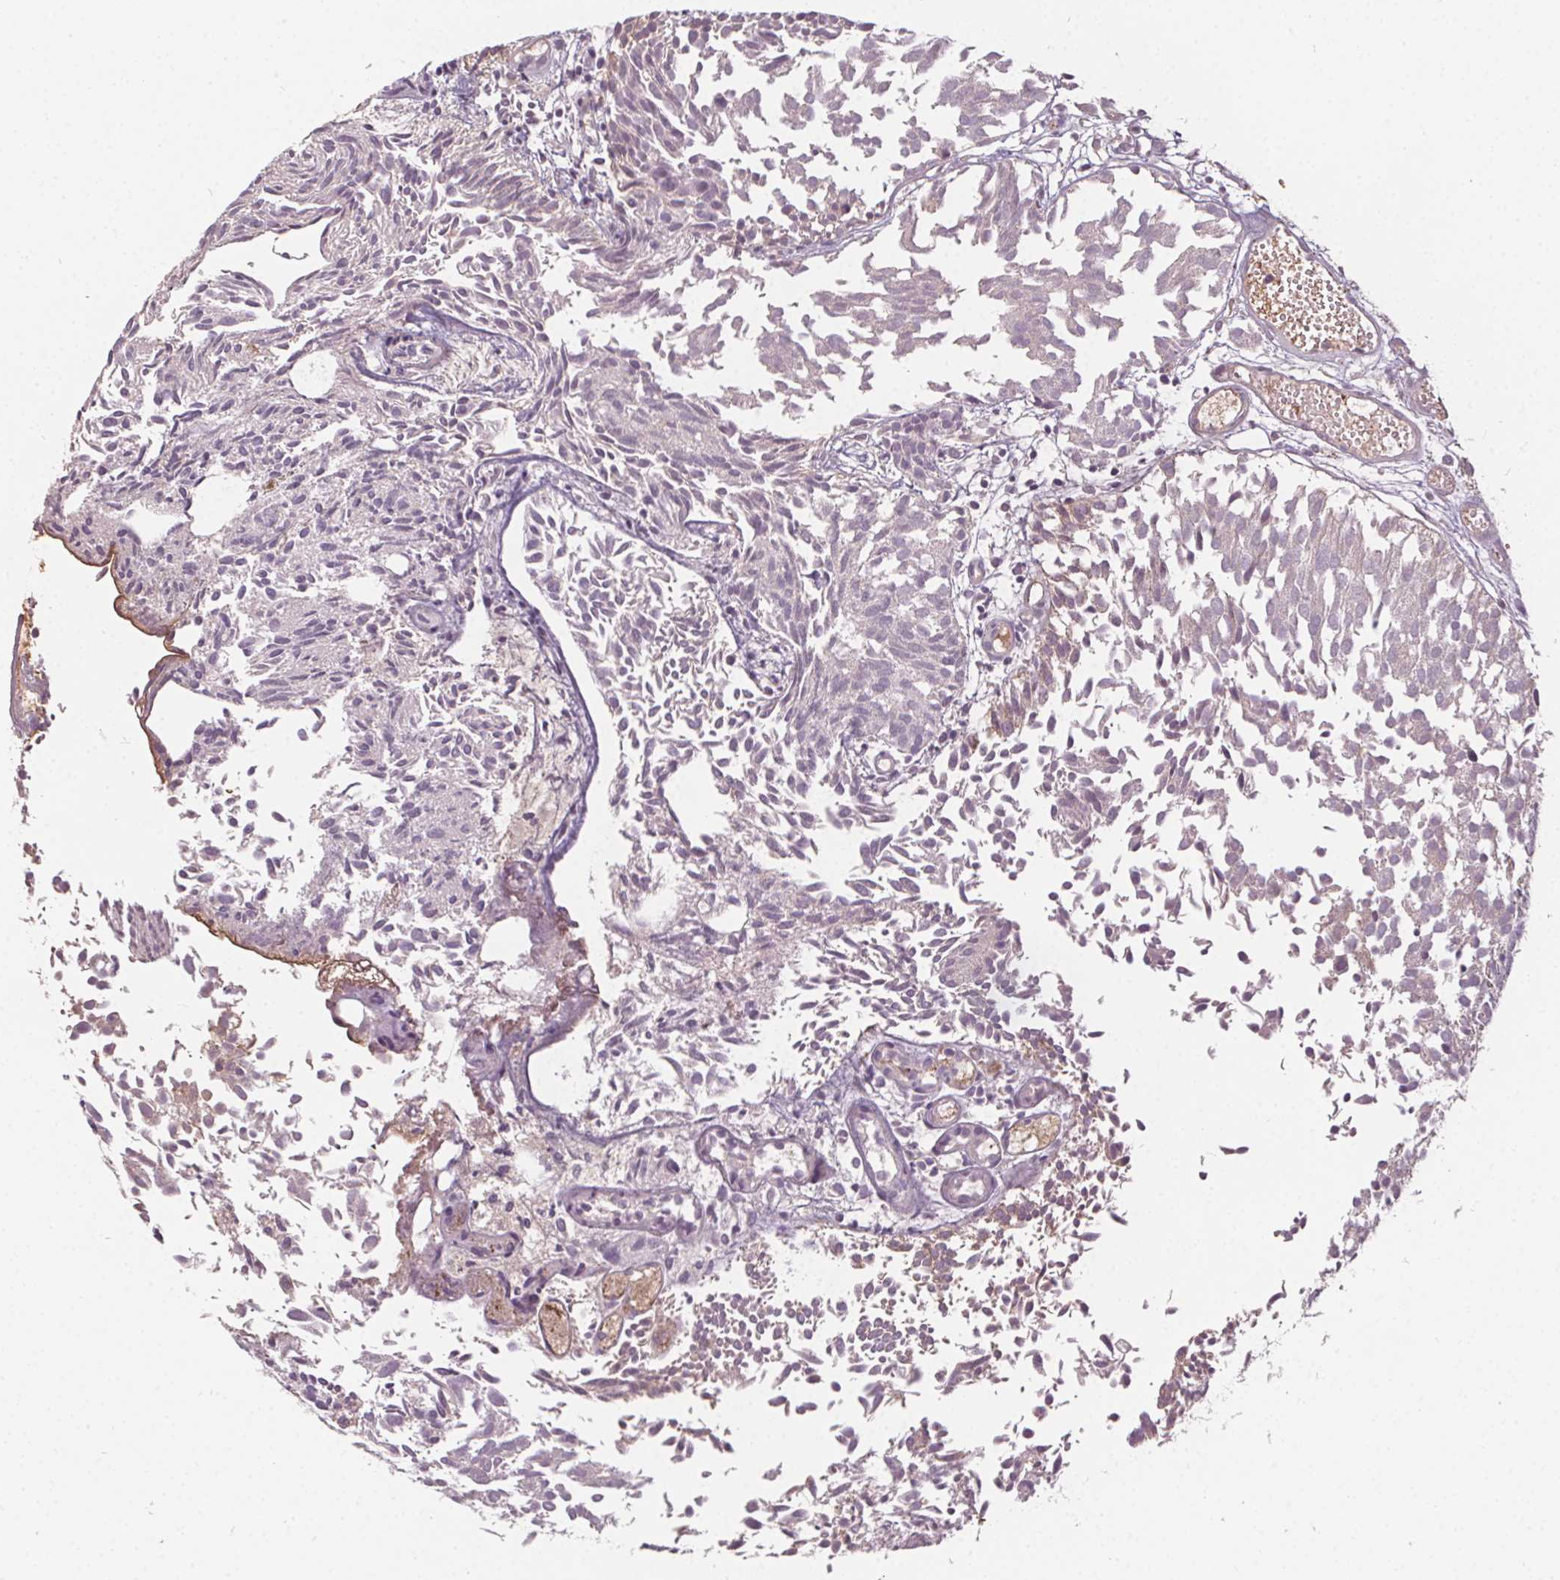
{"staining": {"intensity": "negative", "quantity": "none", "location": "none"}, "tissue": "urothelial cancer", "cell_type": "Tumor cells", "image_type": "cancer", "snomed": [{"axis": "morphology", "description": "Urothelial carcinoma, Low grade"}, {"axis": "topography", "description": "Urinary bladder"}], "caption": "Immunohistochemistry photomicrograph of urothelial cancer stained for a protein (brown), which displays no expression in tumor cells.", "gene": "IPO13", "patient": {"sex": "male", "age": 70}}